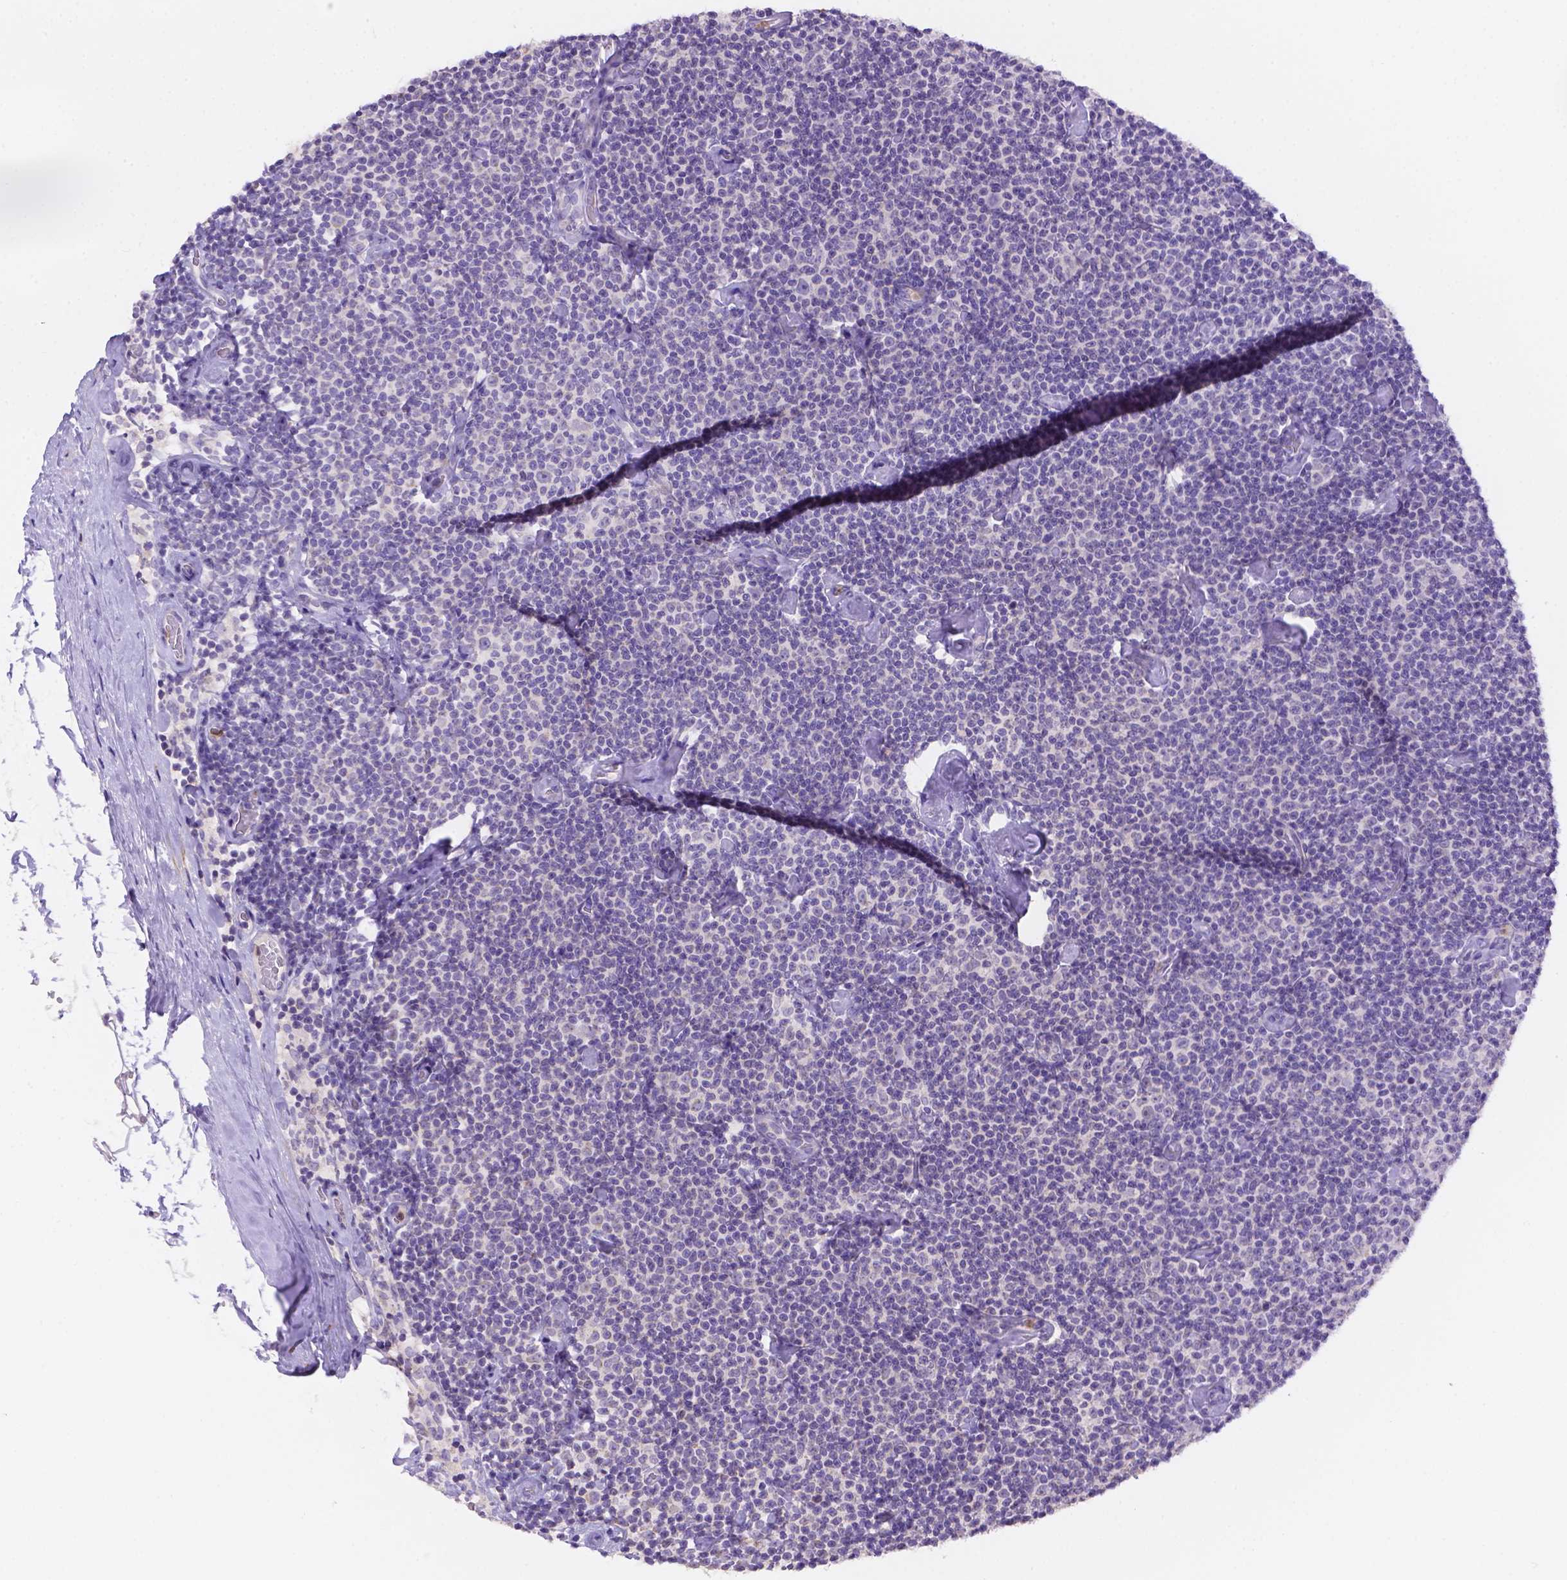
{"staining": {"intensity": "negative", "quantity": "none", "location": "none"}, "tissue": "lymphoma", "cell_type": "Tumor cells", "image_type": "cancer", "snomed": [{"axis": "morphology", "description": "Malignant lymphoma, non-Hodgkin's type, Low grade"}, {"axis": "topography", "description": "Lymph node"}], "caption": "High magnification brightfield microscopy of lymphoma stained with DAB (3,3'-diaminobenzidine) (brown) and counterstained with hematoxylin (blue): tumor cells show no significant expression. (DAB (3,3'-diaminobenzidine) immunohistochemistry (IHC) visualized using brightfield microscopy, high magnification).", "gene": "NXPE2", "patient": {"sex": "male", "age": 81}}